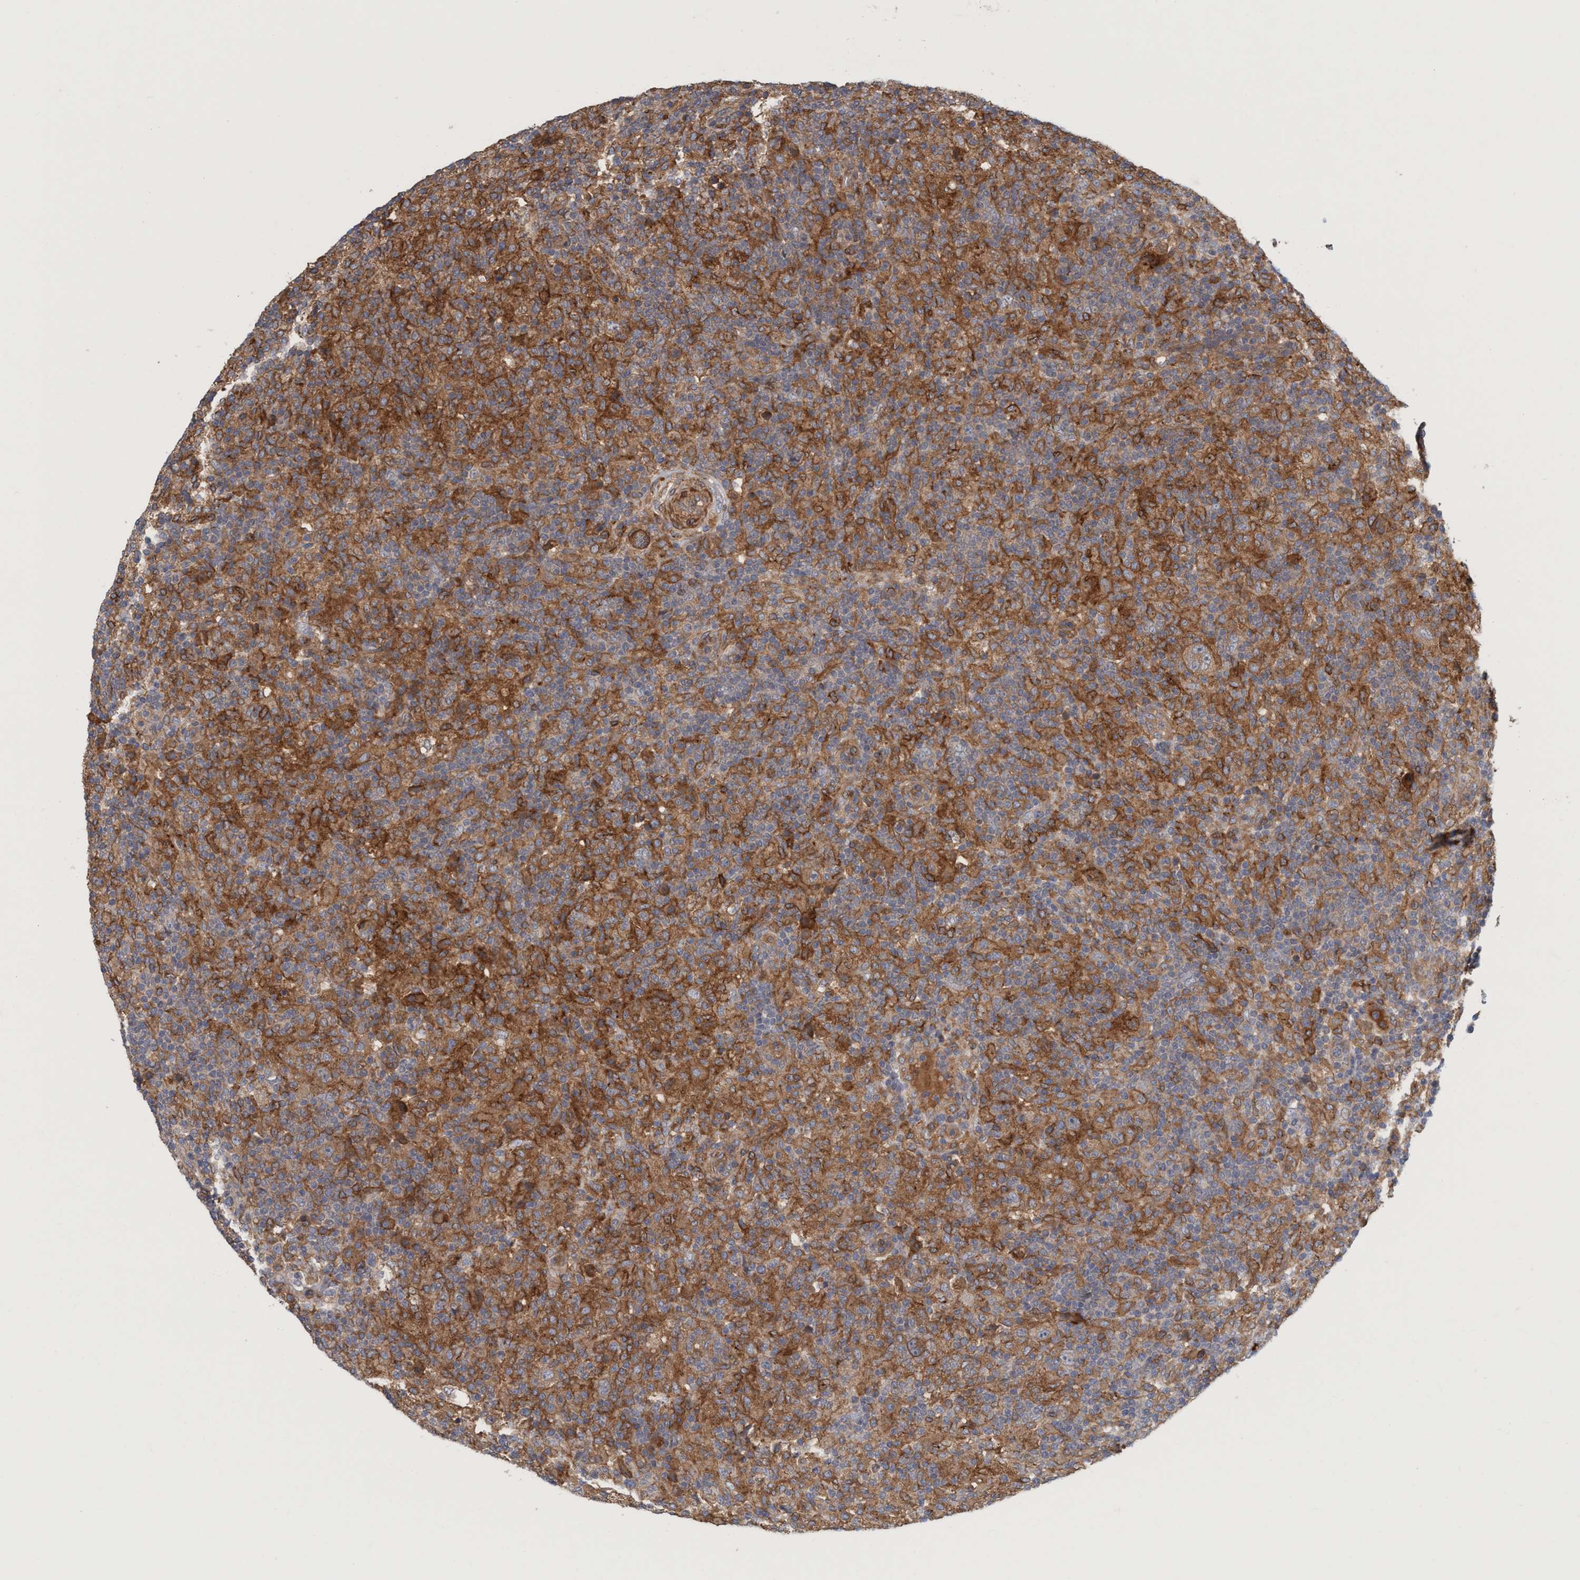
{"staining": {"intensity": "strong", "quantity": ">75%", "location": "cytoplasmic/membranous"}, "tissue": "lymphoma", "cell_type": "Tumor cells", "image_type": "cancer", "snomed": [{"axis": "morphology", "description": "Hodgkin's disease, NOS"}, {"axis": "topography", "description": "Lymph node"}], "caption": "A micrograph of human Hodgkin's disease stained for a protein exhibits strong cytoplasmic/membranous brown staining in tumor cells. The protein of interest is shown in brown color, while the nuclei are stained blue.", "gene": "SPECC1", "patient": {"sex": "male", "age": 70}}